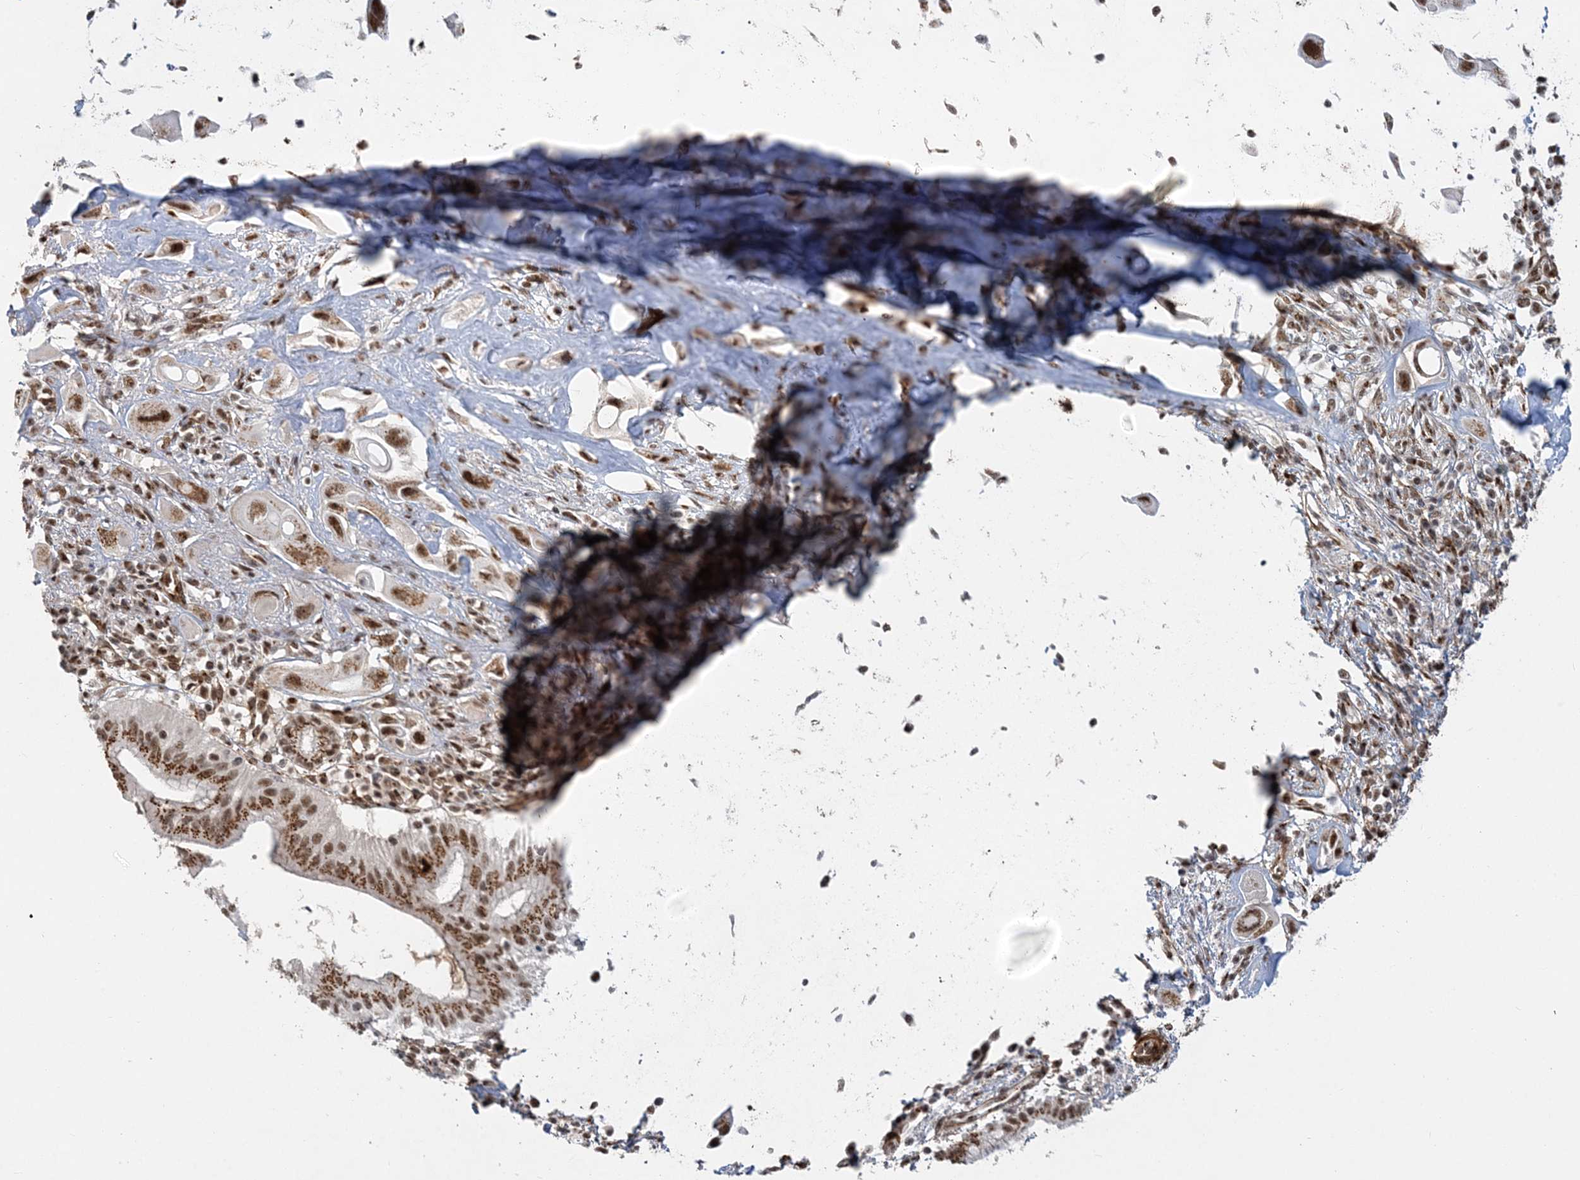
{"staining": {"intensity": "moderate", "quantity": ">75%", "location": "cytoplasmic/membranous,nuclear"}, "tissue": "pancreatic cancer", "cell_type": "Tumor cells", "image_type": "cancer", "snomed": [{"axis": "morphology", "description": "Adenocarcinoma, NOS"}, {"axis": "topography", "description": "Pancreas"}], "caption": "The histopathology image displays a brown stain indicating the presence of a protein in the cytoplasmic/membranous and nuclear of tumor cells in pancreatic cancer (adenocarcinoma).", "gene": "PLRG1", "patient": {"sex": "male", "age": 68}}